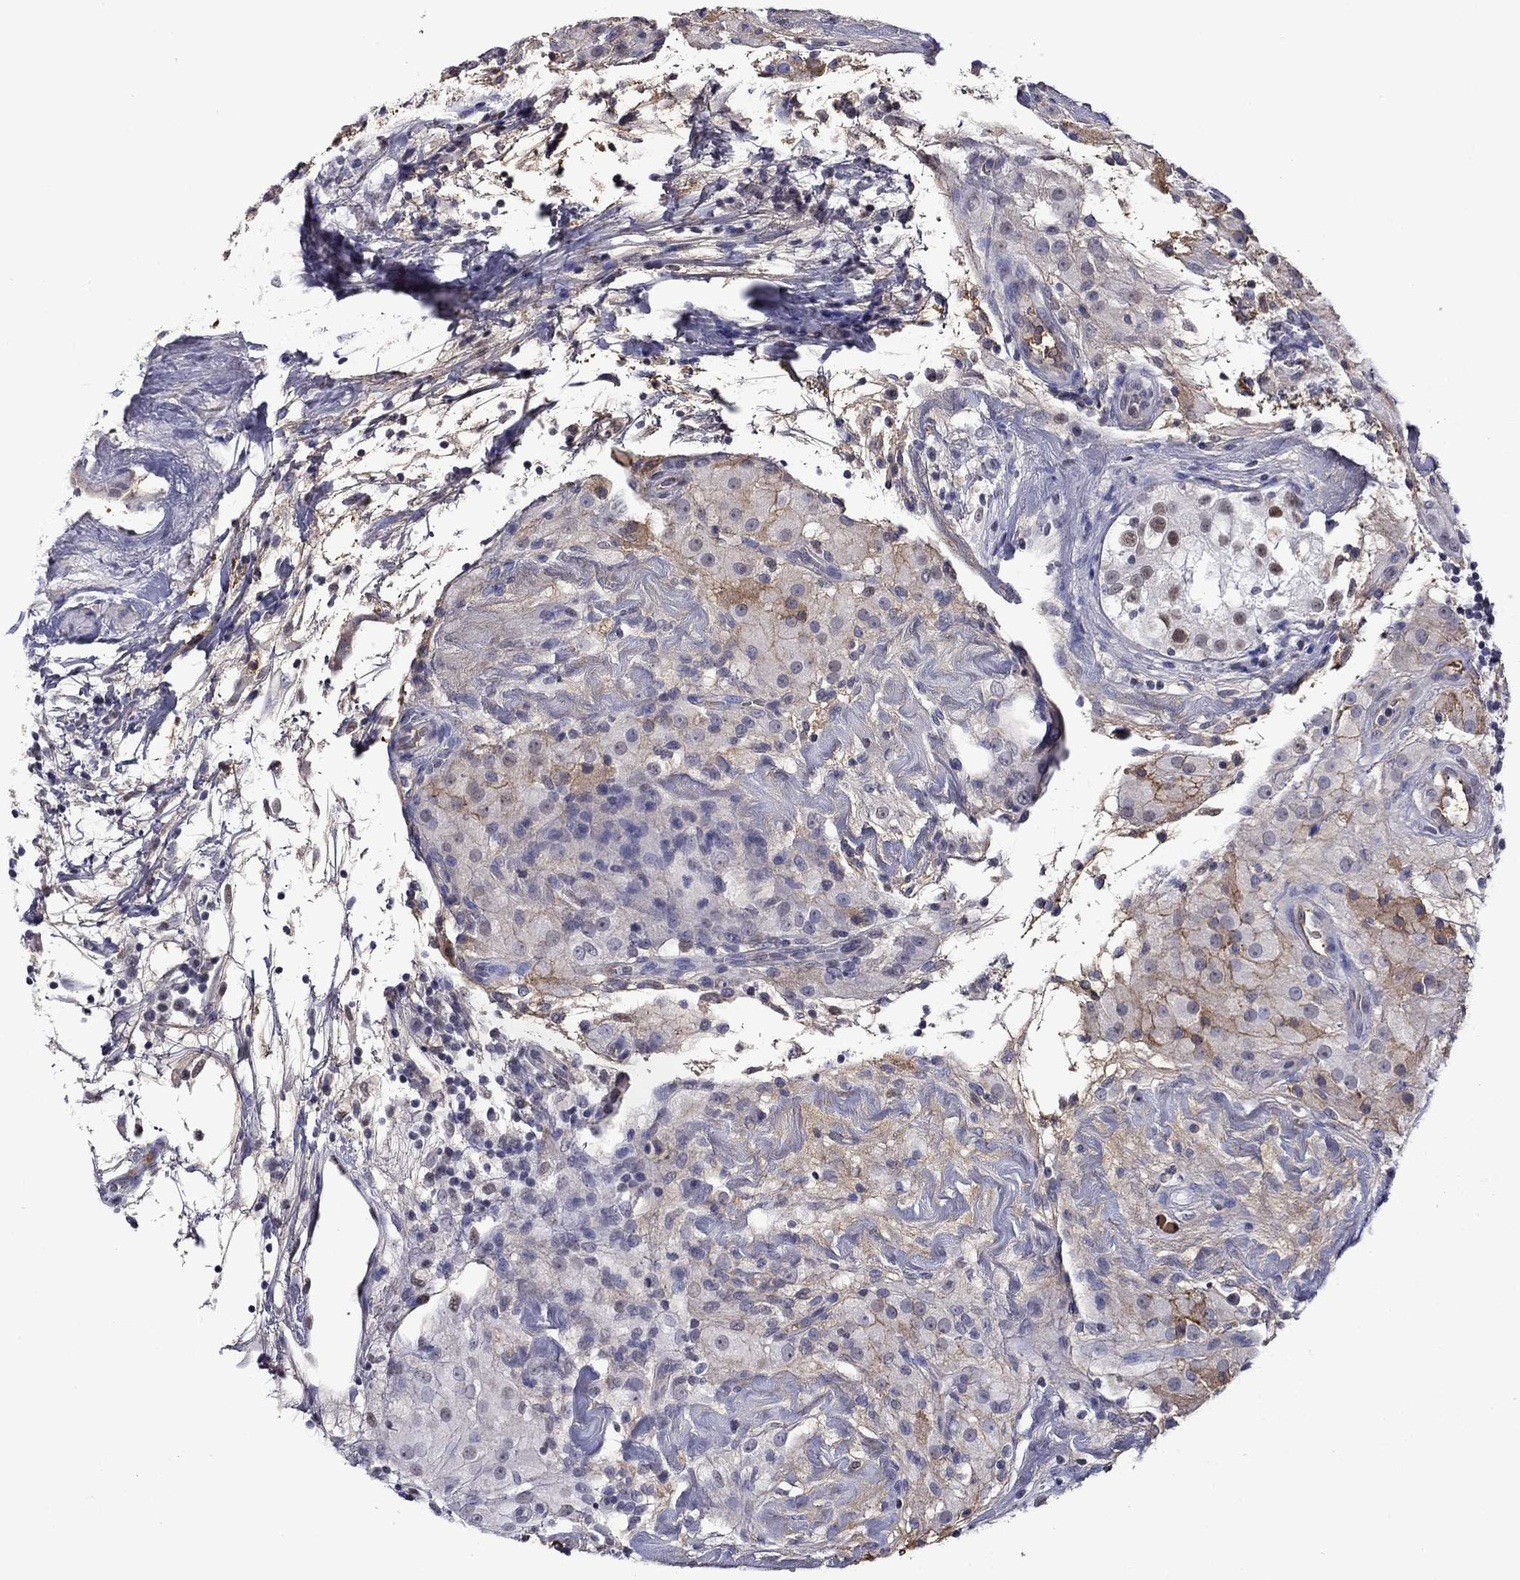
{"staining": {"intensity": "negative", "quantity": "none", "location": "none"}, "tissue": "testis cancer", "cell_type": "Tumor cells", "image_type": "cancer", "snomed": [{"axis": "morphology", "description": "Seminoma, NOS"}, {"axis": "topography", "description": "Testis"}], "caption": "DAB (3,3'-diaminobenzidine) immunohistochemical staining of human testis seminoma exhibits no significant expression in tumor cells.", "gene": "APOA2", "patient": {"sex": "male", "age": 34}}